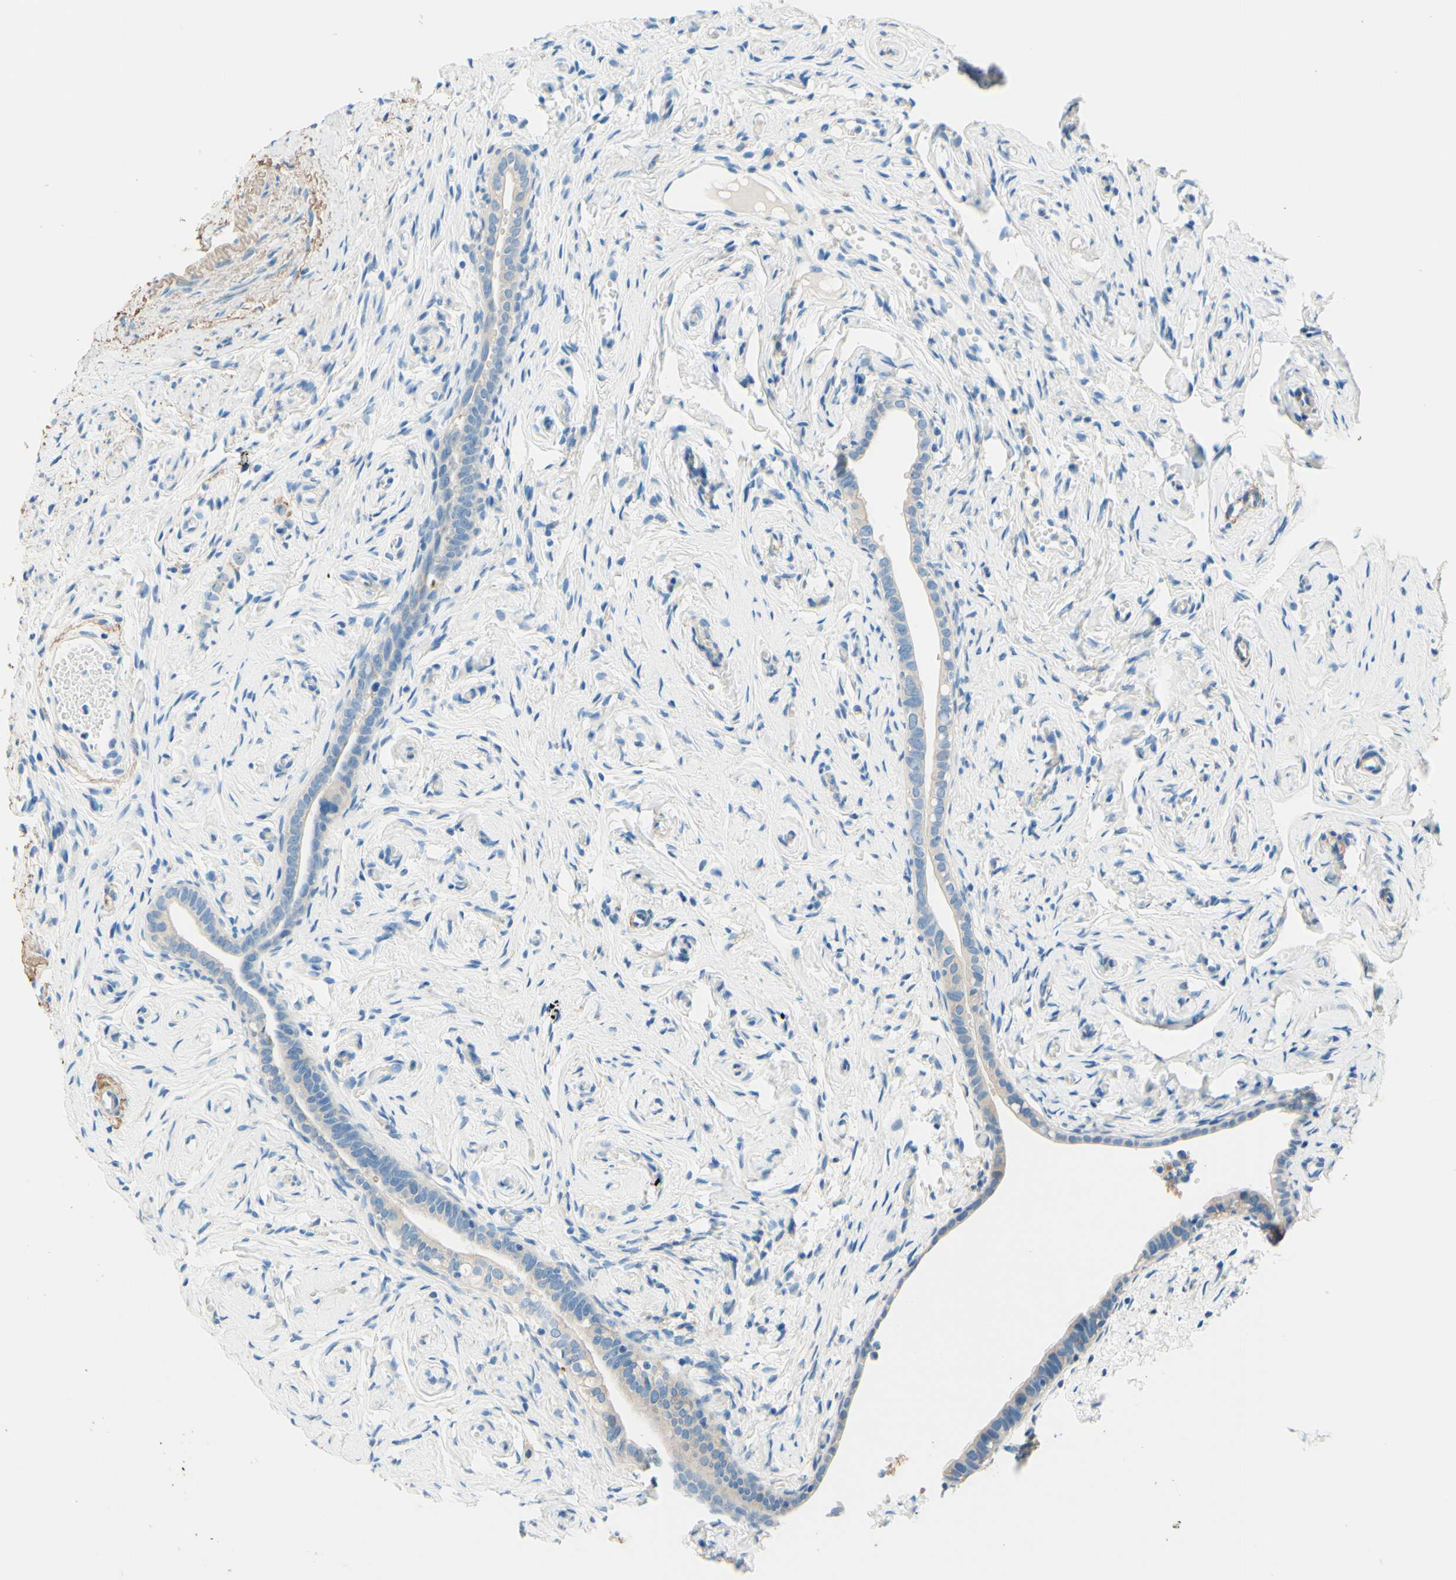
{"staining": {"intensity": "negative", "quantity": "none", "location": "none"}, "tissue": "fallopian tube", "cell_type": "Glandular cells", "image_type": "normal", "snomed": [{"axis": "morphology", "description": "Normal tissue, NOS"}, {"axis": "topography", "description": "Fallopian tube"}], "caption": "Immunohistochemistry (IHC) image of benign fallopian tube stained for a protein (brown), which displays no positivity in glandular cells. Nuclei are stained in blue.", "gene": "PASD1", "patient": {"sex": "female", "age": 71}}